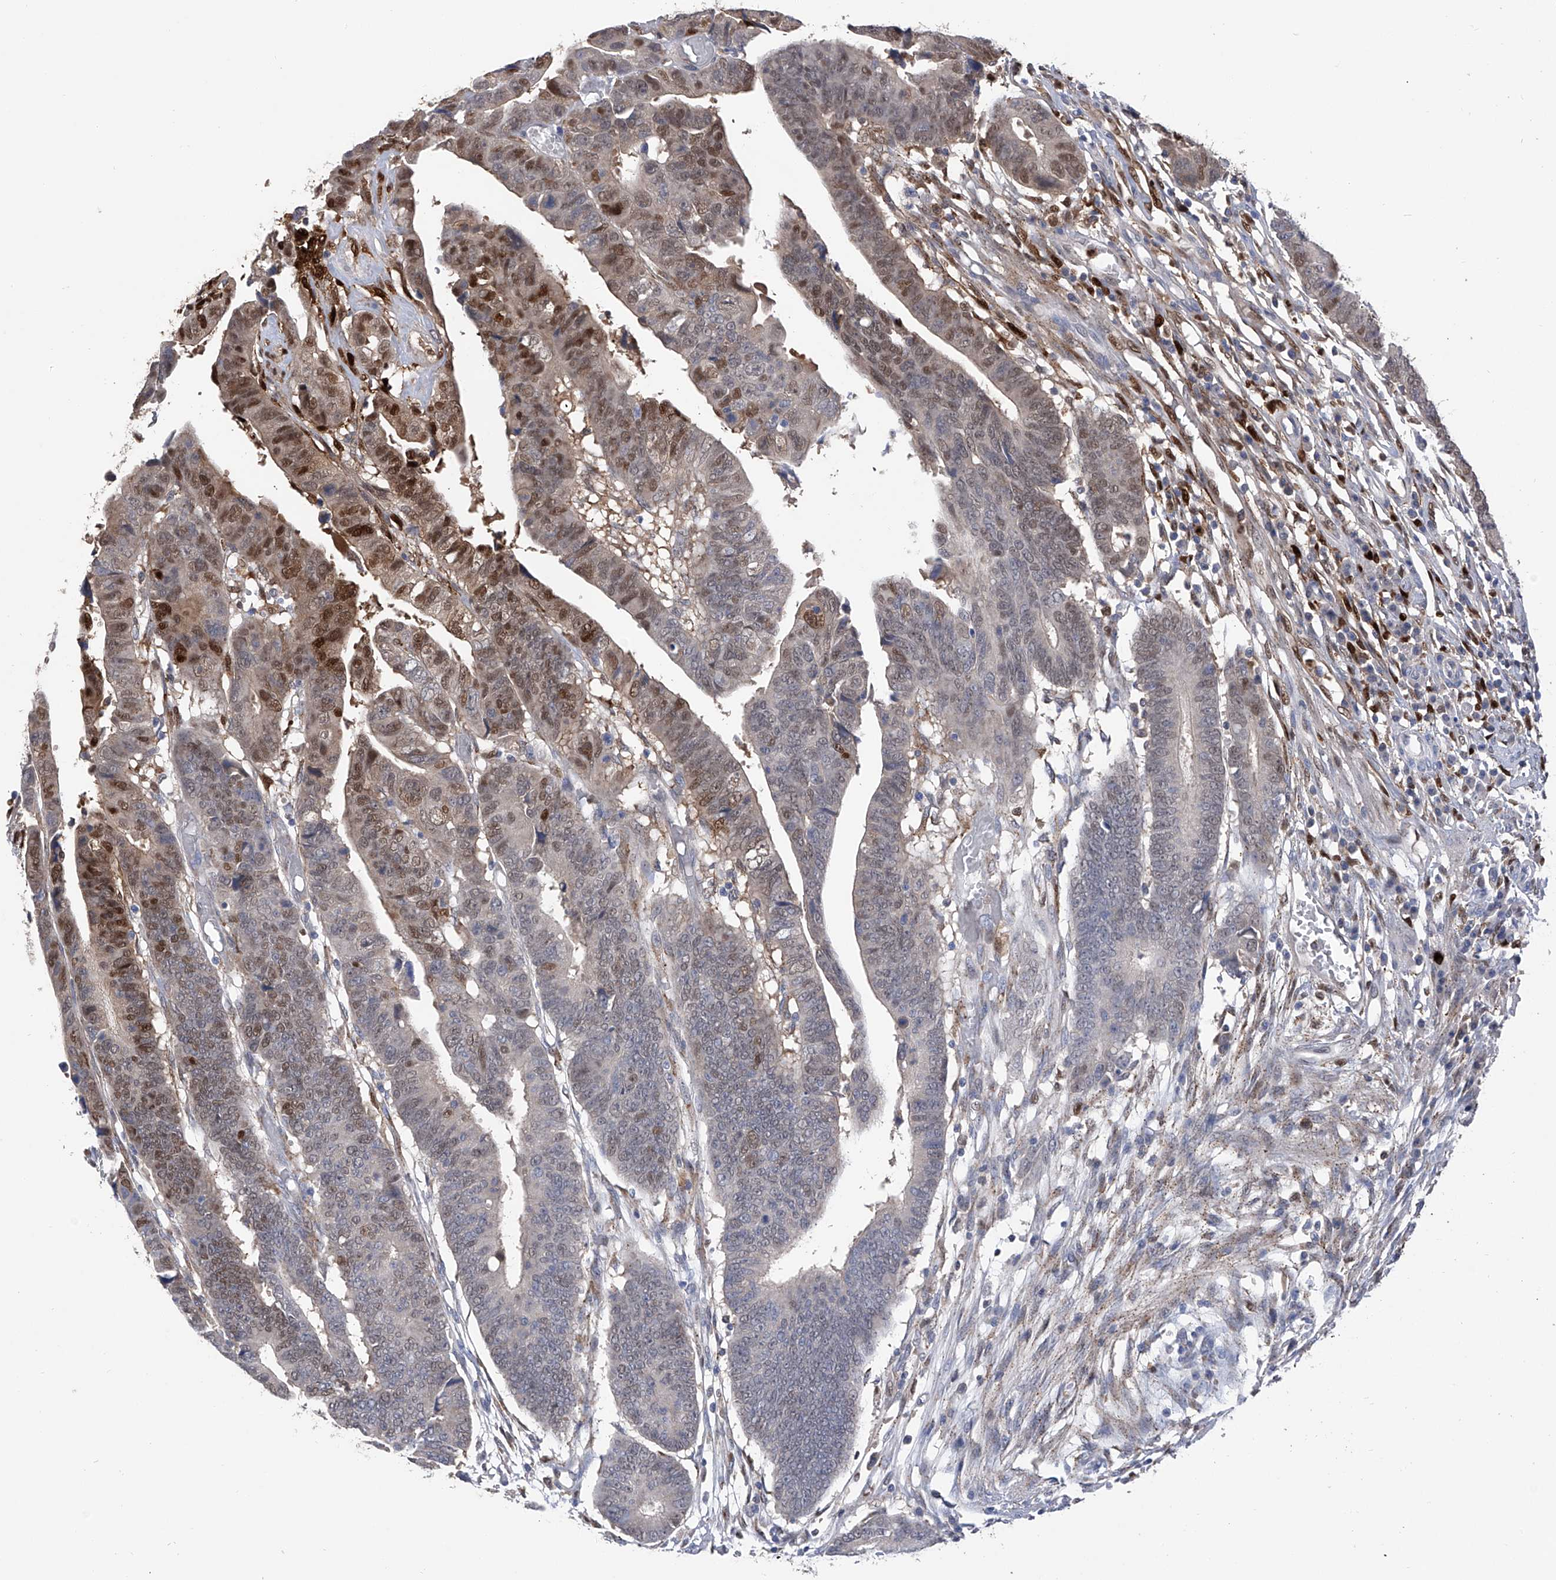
{"staining": {"intensity": "moderate", "quantity": "25%-75%", "location": "nuclear"}, "tissue": "colorectal cancer", "cell_type": "Tumor cells", "image_type": "cancer", "snomed": [{"axis": "morphology", "description": "Adenocarcinoma, NOS"}, {"axis": "topography", "description": "Rectum"}], "caption": "The photomicrograph exhibits staining of colorectal adenocarcinoma, revealing moderate nuclear protein staining (brown color) within tumor cells.", "gene": "PHF20", "patient": {"sex": "female", "age": 65}}